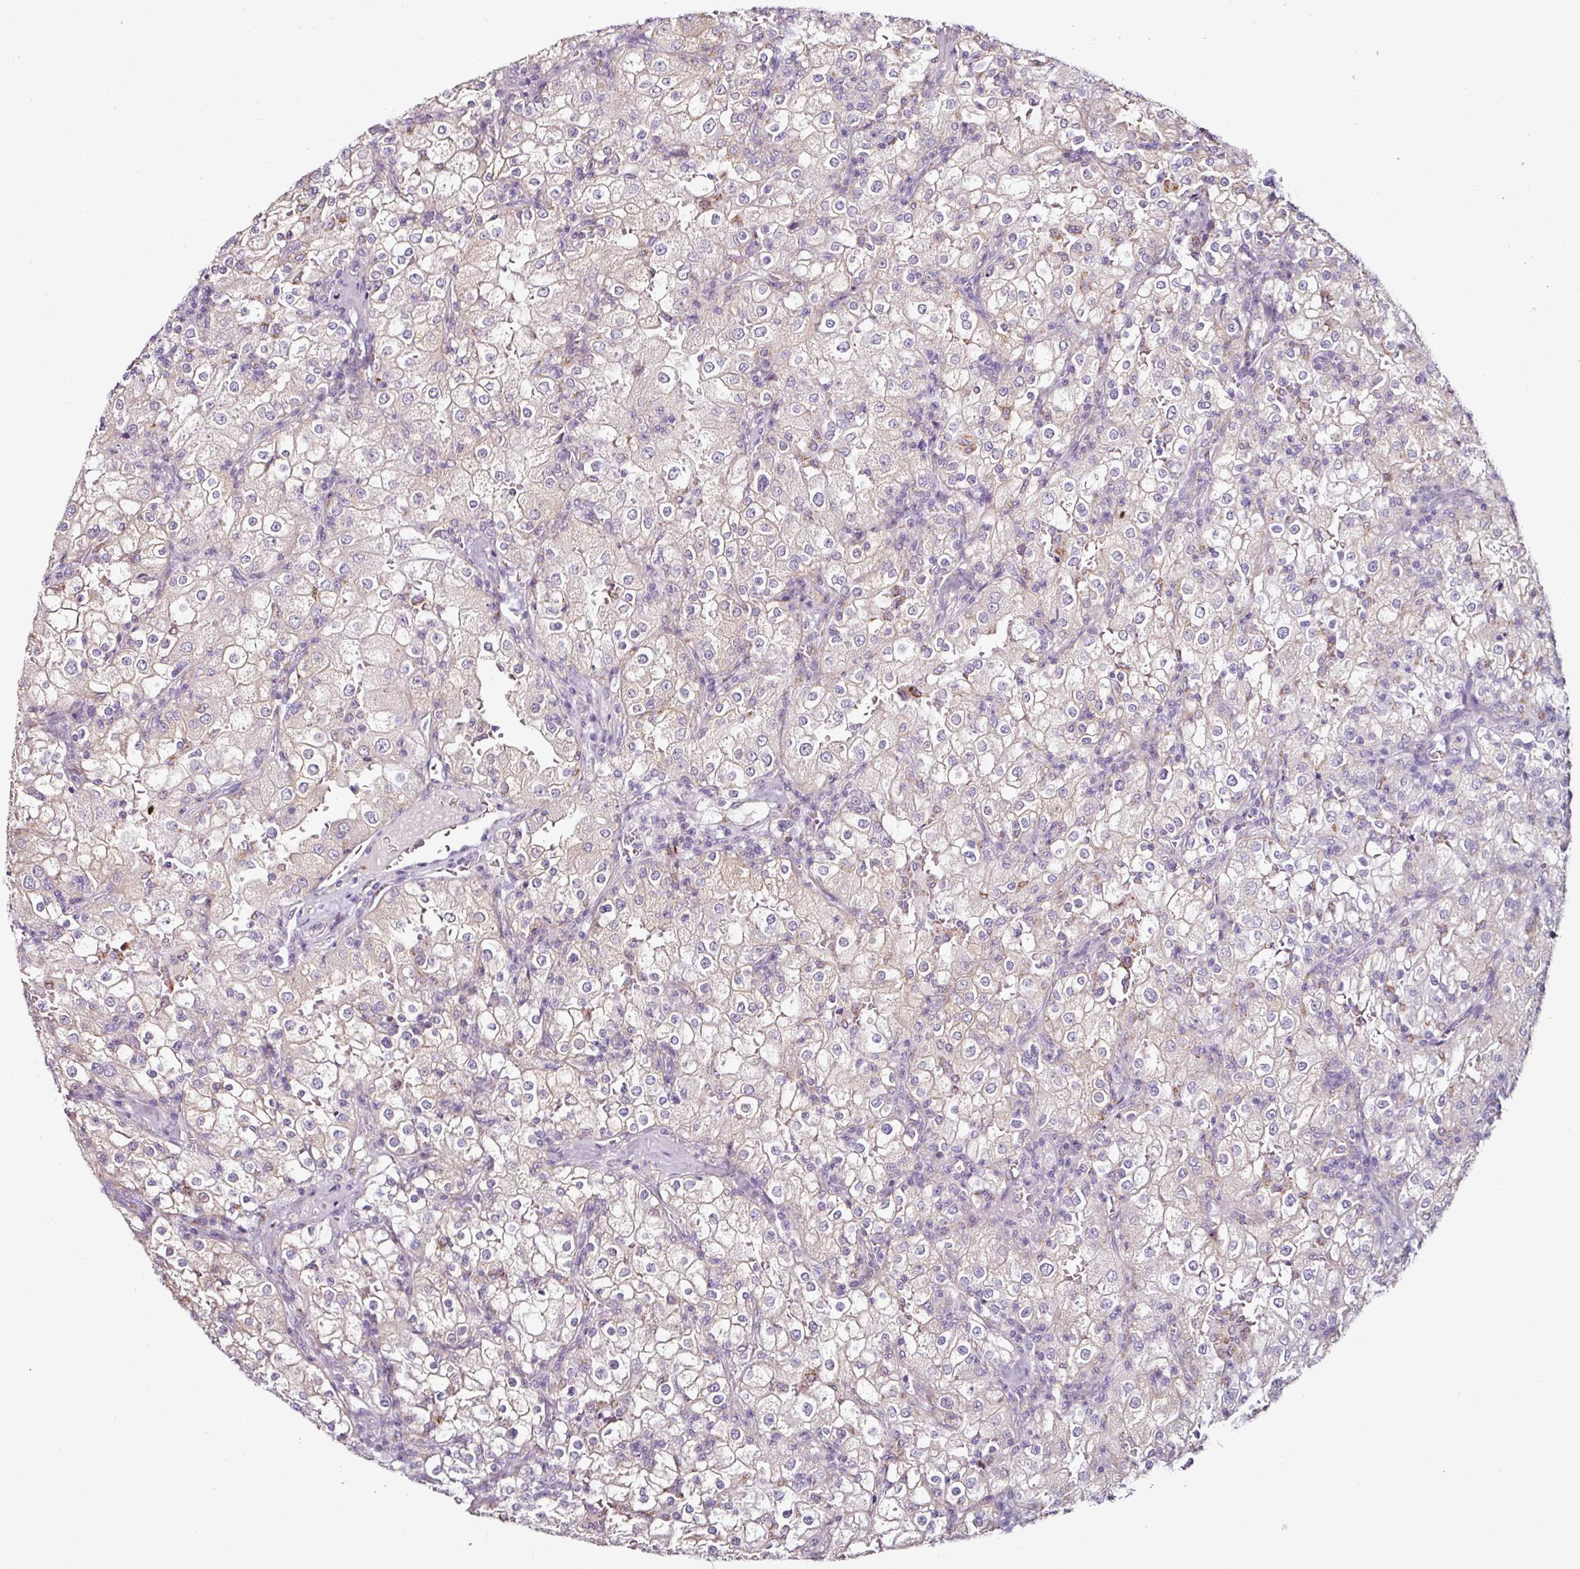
{"staining": {"intensity": "negative", "quantity": "none", "location": "none"}, "tissue": "renal cancer", "cell_type": "Tumor cells", "image_type": "cancer", "snomed": [{"axis": "morphology", "description": "Adenocarcinoma, NOS"}, {"axis": "topography", "description": "Kidney"}], "caption": "High power microscopy micrograph of an immunohistochemistry micrograph of renal cancer, revealing no significant positivity in tumor cells.", "gene": "CAP2", "patient": {"sex": "female", "age": 74}}